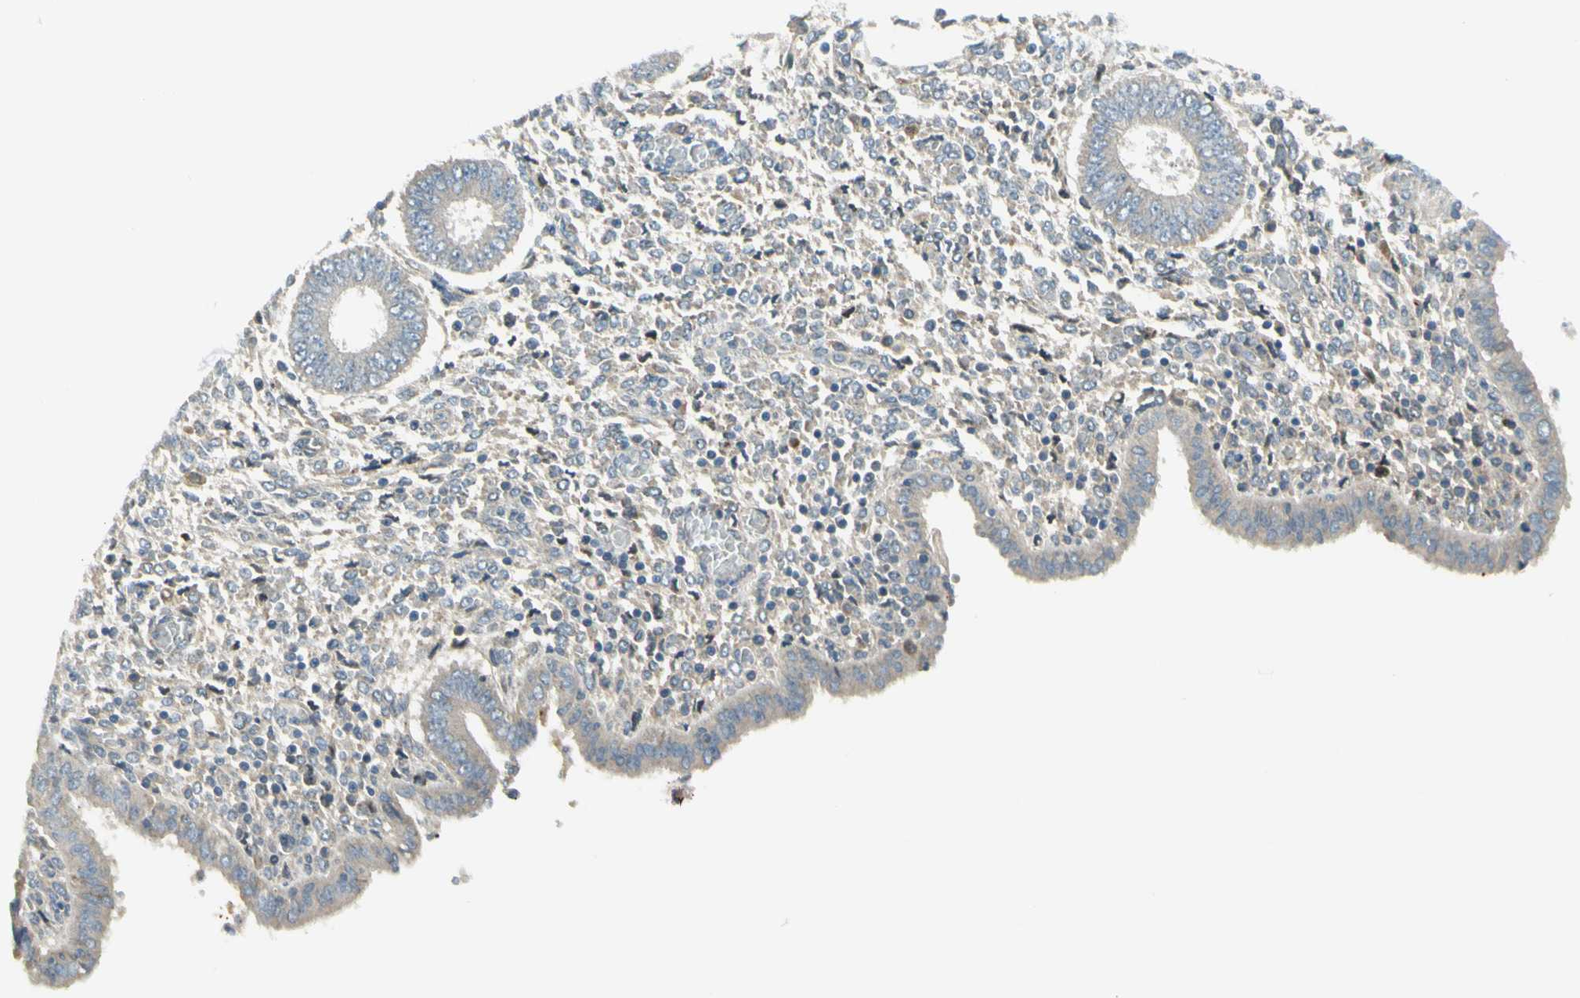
{"staining": {"intensity": "negative", "quantity": "none", "location": "none"}, "tissue": "endometrium", "cell_type": "Cells in endometrial stroma", "image_type": "normal", "snomed": [{"axis": "morphology", "description": "Normal tissue, NOS"}, {"axis": "topography", "description": "Endometrium"}], "caption": "Immunohistochemistry (IHC) photomicrograph of benign endometrium stained for a protein (brown), which exhibits no staining in cells in endometrial stroma.", "gene": "NPHP3", "patient": {"sex": "female", "age": 35}}